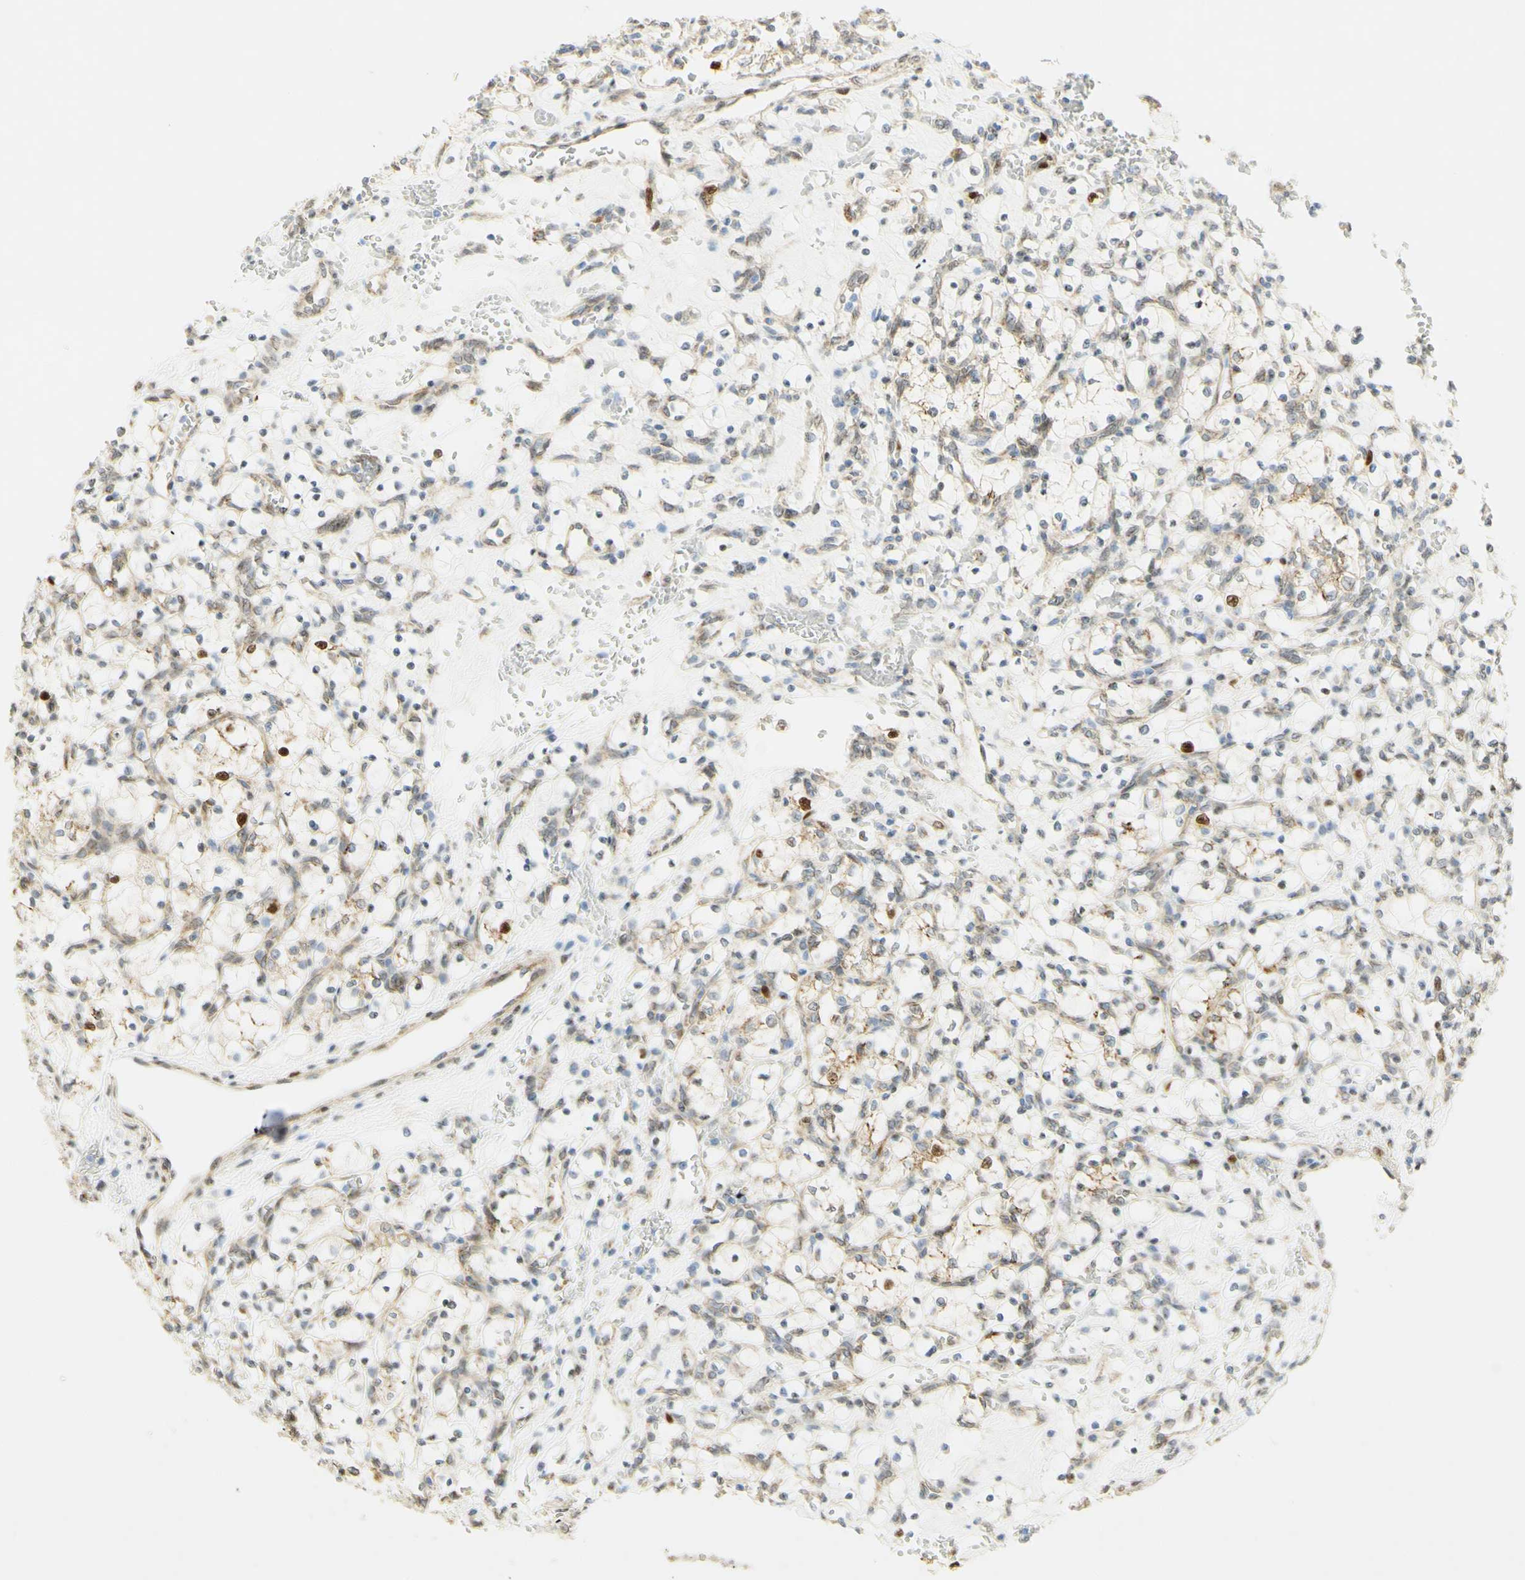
{"staining": {"intensity": "strong", "quantity": "<25%", "location": "nuclear"}, "tissue": "renal cancer", "cell_type": "Tumor cells", "image_type": "cancer", "snomed": [{"axis": "morphology", "description": "Adenocarcinoma, NOS"}, {"axis": "topography", "description": "Kidney"}], "caption": "Renal cancer (adenocarcinoma) was stained to show a protein in brown. There is medium levels of strong nuclear staining in about <25% of tumor cells.", "gene": "E2F1", "patient": {"sex": "female", "age": 69}}